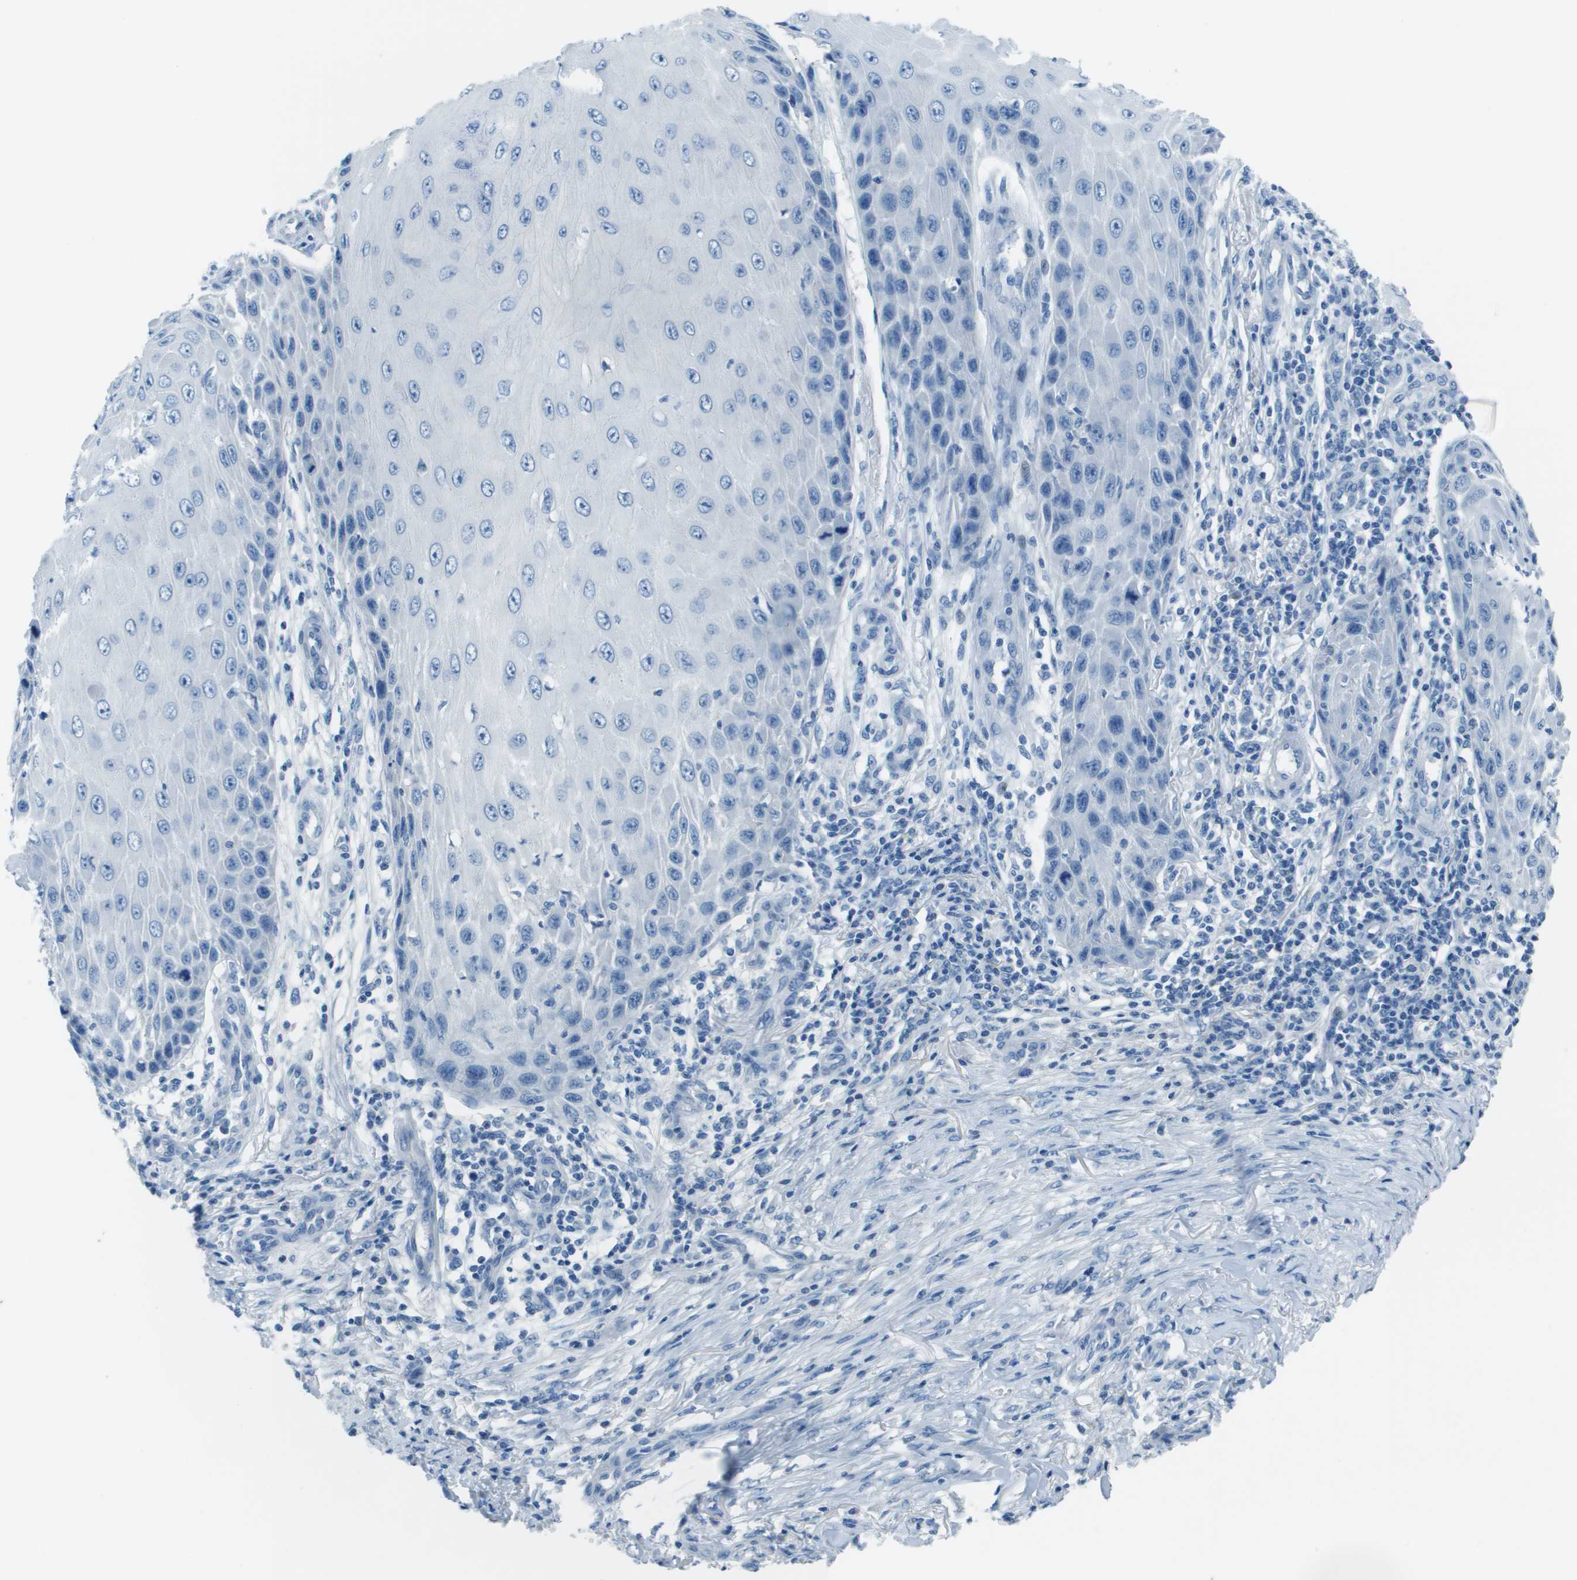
{"staining": {"intensity": "negative", "quantity": "none", "location": "none"}, "tissue": "skin cancer", "cell_type": "Tumor cells", "image_type": "cancer", "snomed": [{"axis": "morphology", "description": "Squamous cell carcinoma, NOS"}, {"axis": "topography", "description": "Skin"}], "caption": "Squamous cell carcinoma (skin) stained for a protein using immunohistochemistry demonstrates no expression tumor cells.", "gene": "STIP1", "patient": {"sex": "female", "age": 73}}